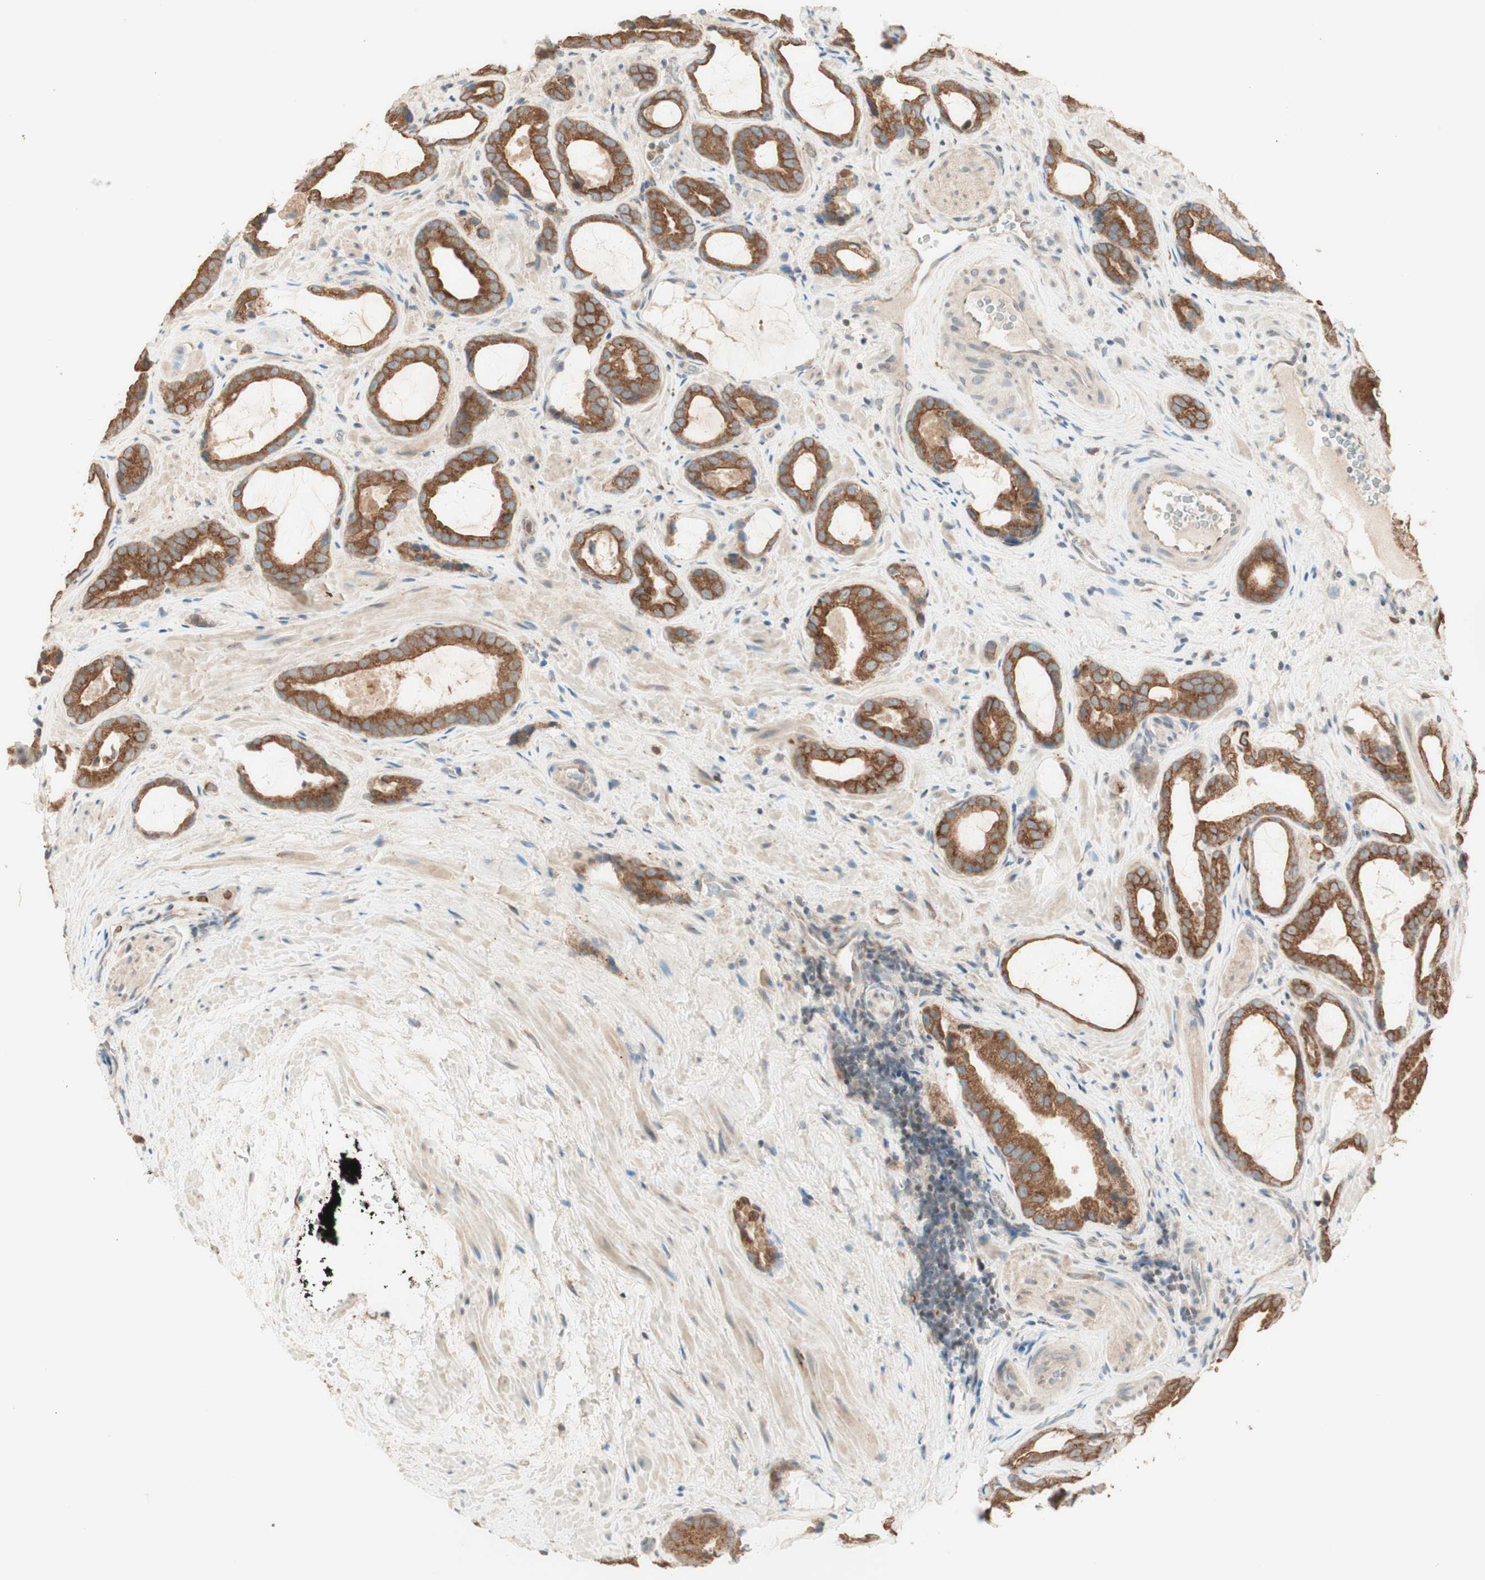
{"staining": {"intensity": "moderate", "quantity": ">75%", "location": "cytoplasmic/membranous"}, "tissue": "prostate cancer", "cell_type": "Tumor cells", "image_type": "cancer", "snomed": [{"axis": "morphology", "description": "Adenocarcinoma, Low grade"}, {"axis": "topography", "description": "Prostate"}], "caption": "Brown immunohistochemical staining in human prostate cancer (low-grade adenocarcinoma) reveals moderate cytoplasmic/membranous expression in approximately >75% of tumor cells.", "gene": "CLCN2", "patient": {"sex": "male", "age": 60}}